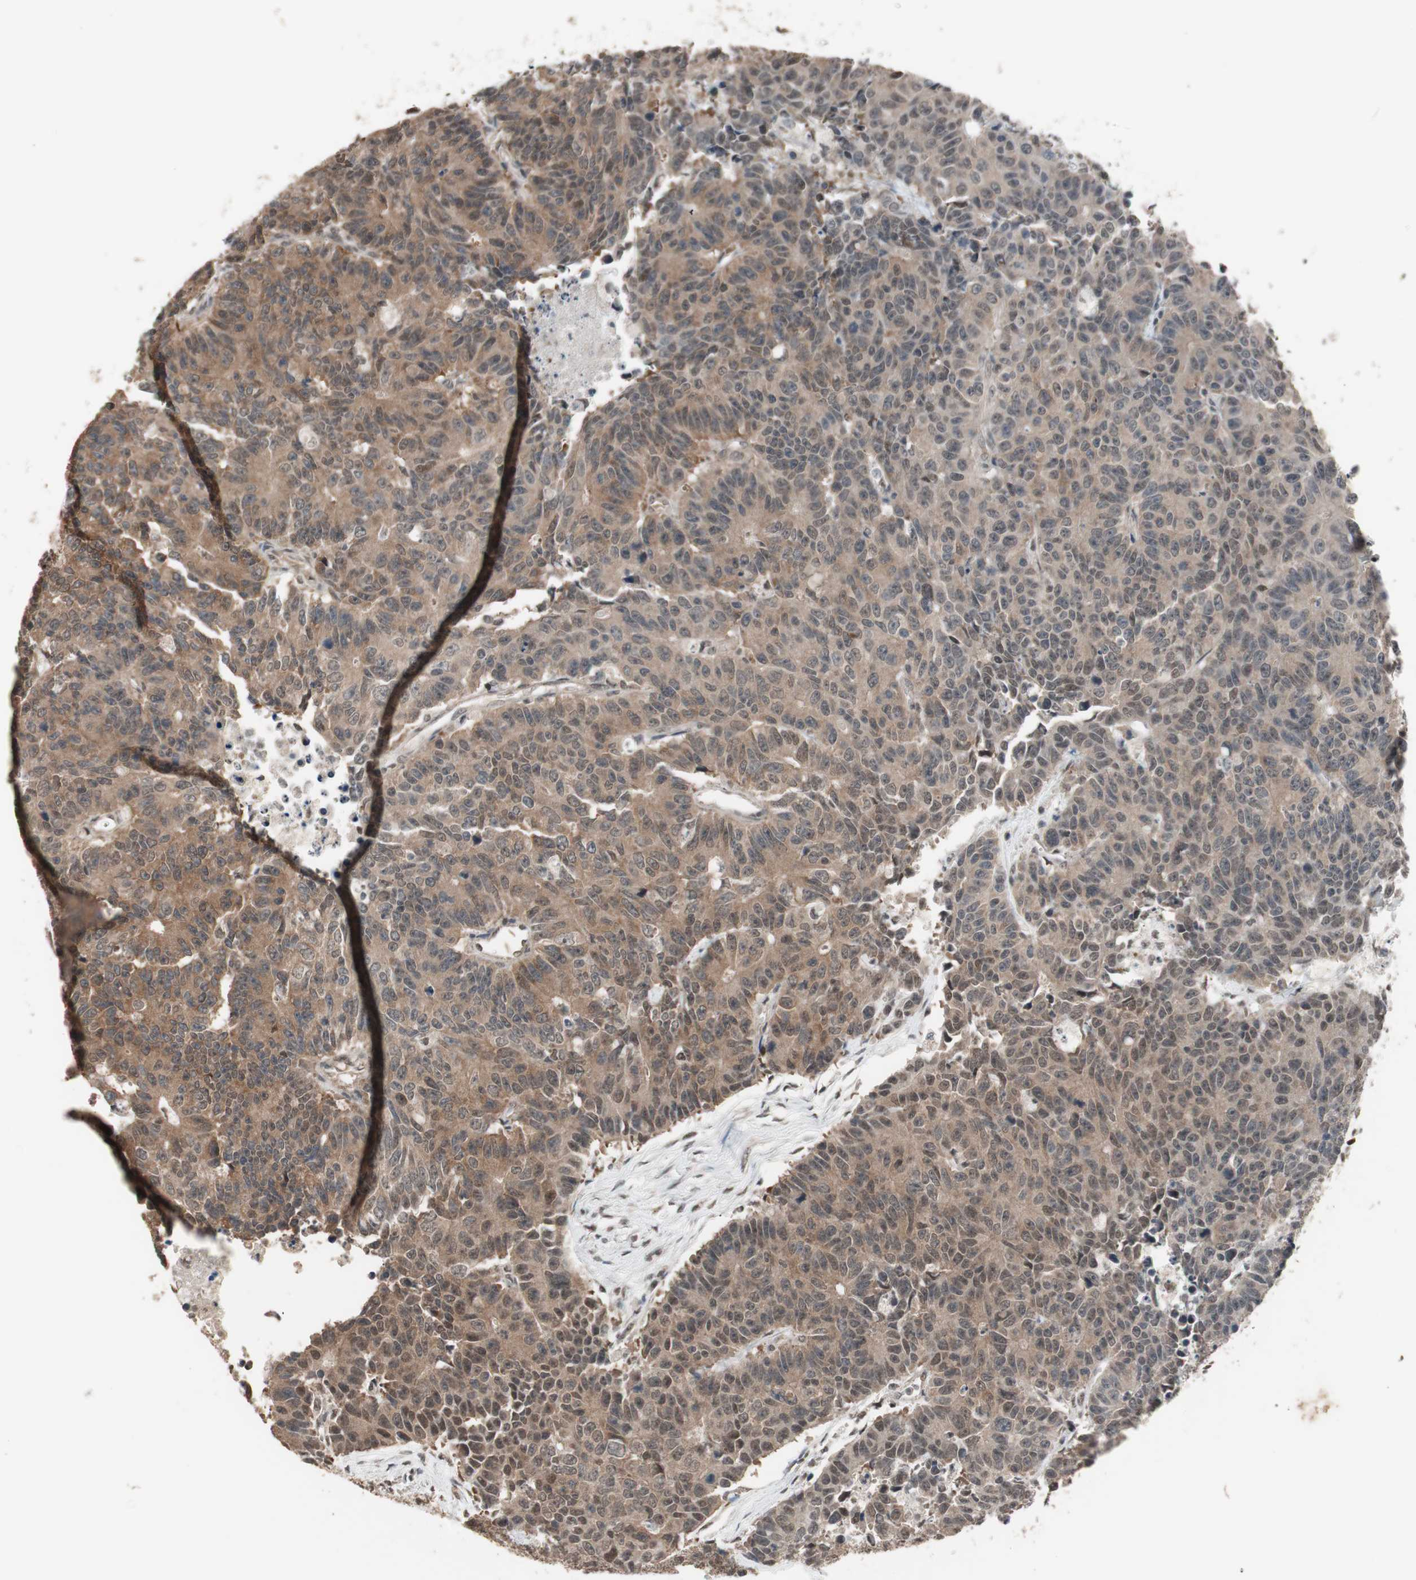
{"staining": {"intensity": "weak", "quantity": ">75%", "location": "cytoplasmic/membranous"}, "tissue": "colorectal cancer", "cell_type": "Tumor cells", "image_type": "cancer", "snomed": [{"axis": "morphology", "description": "Adenocarcinoma, NOS"}, {"axis": "topography", "description": "Colon"}], "caption": "Colorectal cancer tissue displays weak cytoplasmic/membranous positivity in approximately >75% of tumor cells", "gene": "DRAP1", "patient": {"sex": "female", "age": 86}}